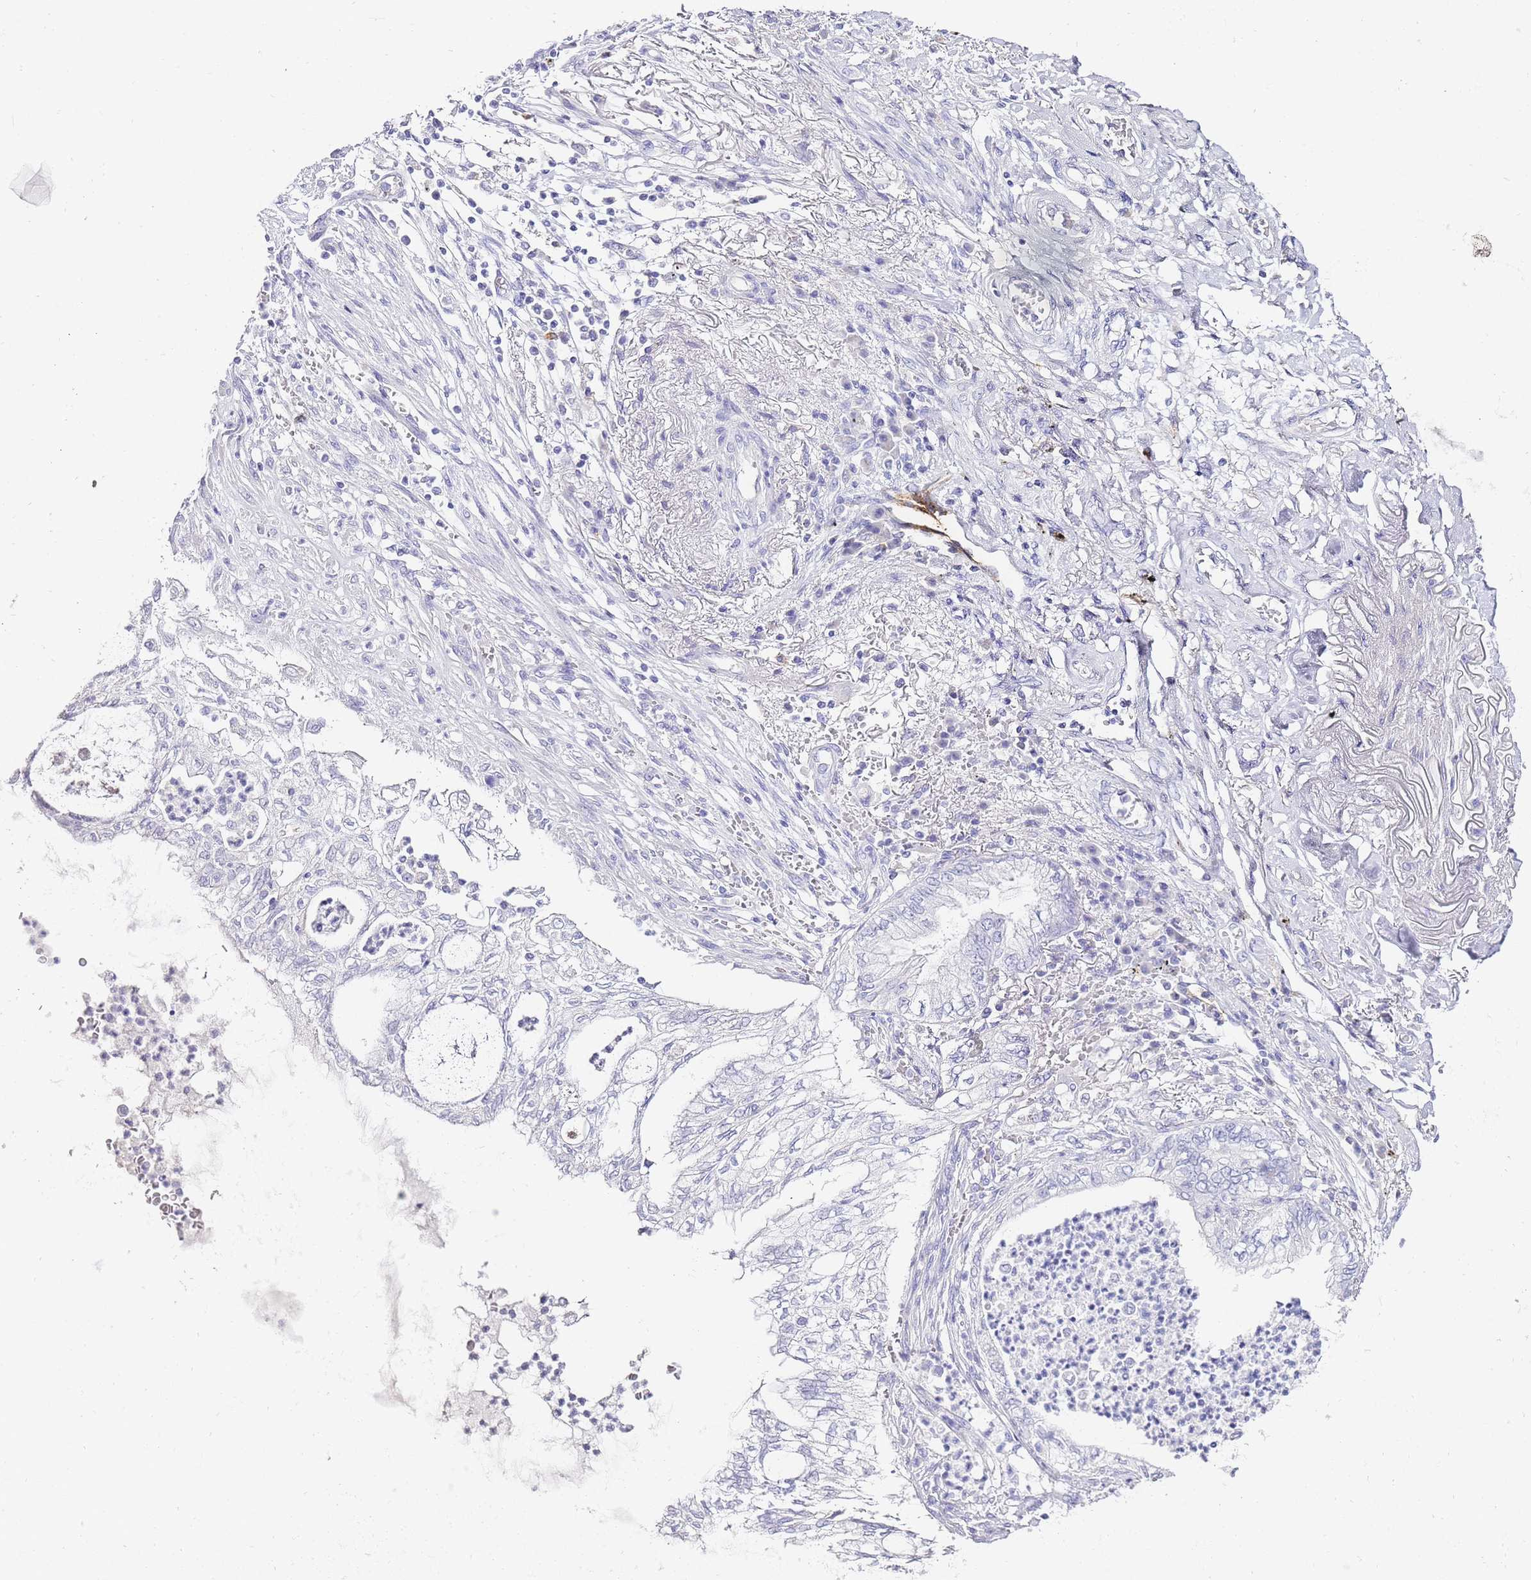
{"staining": {"intensity": "negative", "quantity": "none", "location": "none"}, "tissue": "lung cancer", "cell_type": "Tumor cells", "image_type": "cancer", "snomed": [{"axis": "morphology", "description": "Adenocarcinoma, NOS"}, {"axis": "topography", "description": "Lung"}], "caption": "This is an immunohistochemistry (IHC) micrograph of human lung adenocarcinoma. There is no staining in tumor cells.", "gene": "DPP4", "patient": {"sex": "female", "age": 70}}